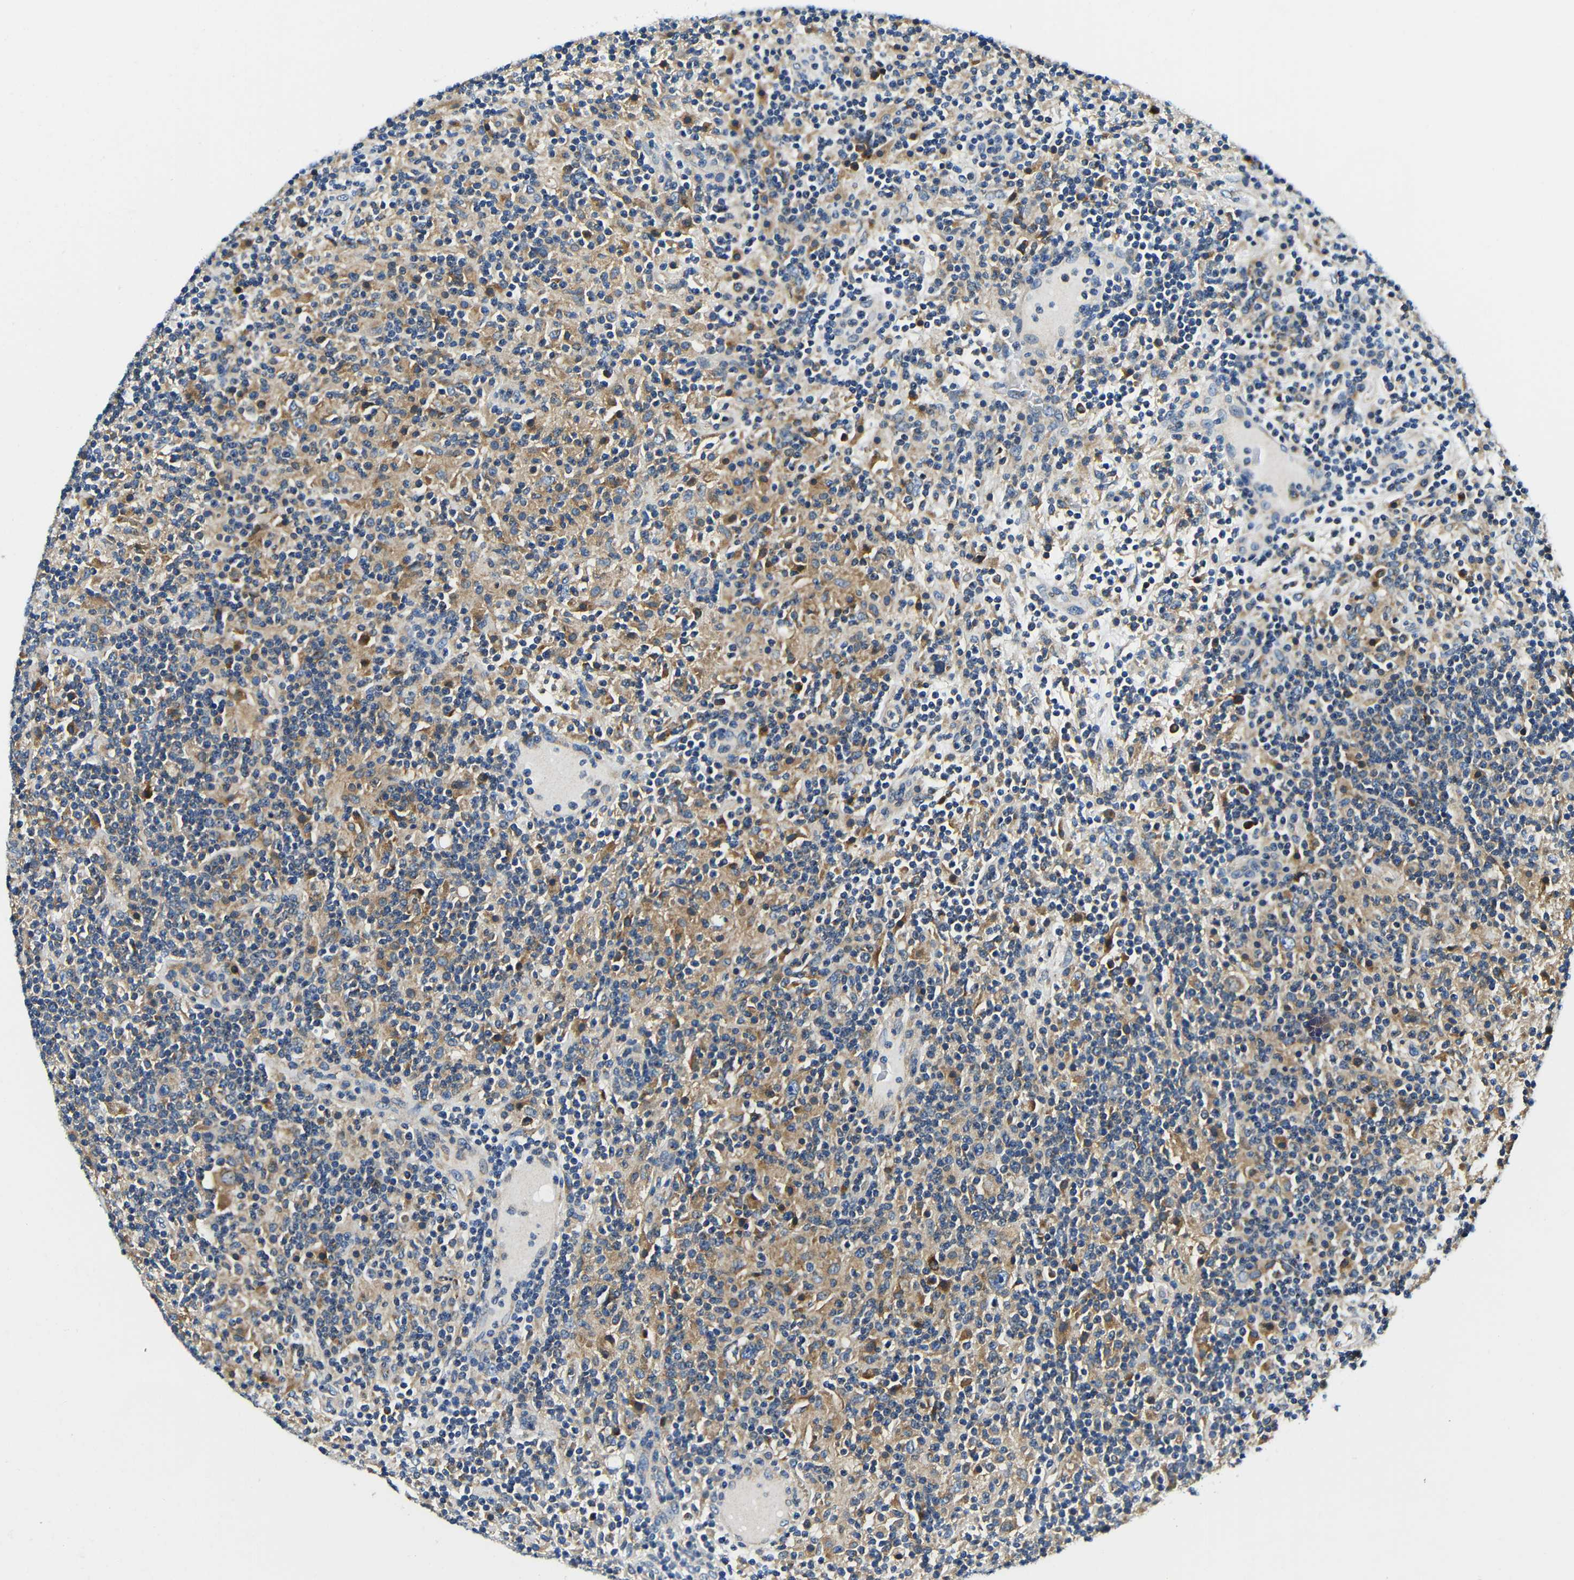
{"staining": {"intensity": "moderate", "quantity": ">75%", "location": "cytoplasmic/membranous"}, "tissue": "lymphoma", "cell_type": "Tumor cells", "image_type": "cancer", "snomed": [{"axis": "morphology", "description": "Hodgkin's disease, NOS"}, {"axis": "topography", "description": "Lymph node"}], "caption": "Immunohistochemistry micrograph of human lymphoma stained for a protein (brown), which exhibits medium levels of moderate cytoplasmic/membranous positivity in about >75% of tumor cells.", "gene": "USO1", "patient": {"sex": "male", "age": 70}}